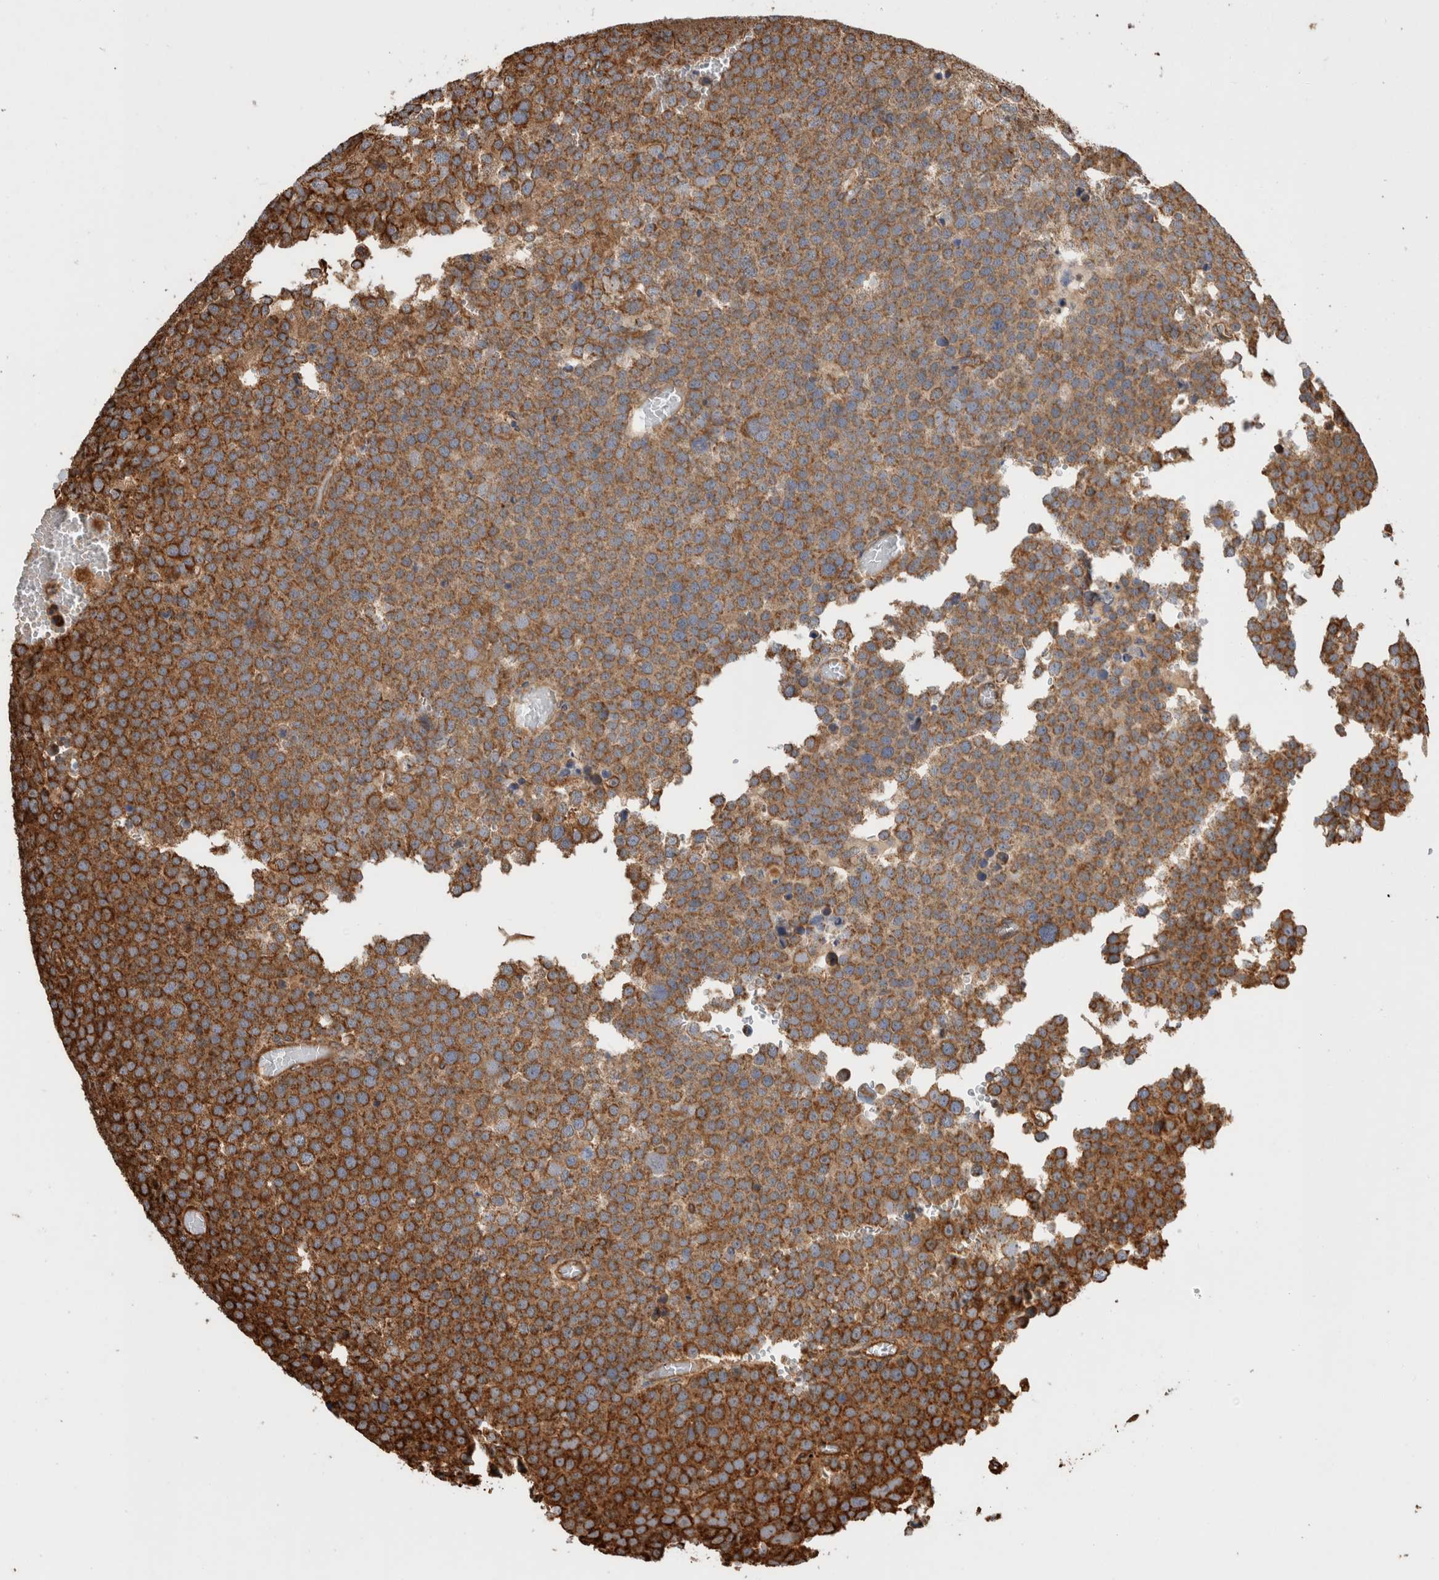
{"staining": {"intensity": "moderate", "quantity": ">75%", "location": "cytoplasmic/membranous"}, "tissue": "testis cancer", "cell_type": "Tumor cells", "image_type": "cancer", "snomed": [{"axis": "morphology", "description": "Seminoma, NOS"}, {"axis": "topography", "description": "Testis"}], "caption": "Seminoma (testis) stained with DAB IHC exhibits medium levels of moderate cytoplasmic/membranous expression in approximately >75% of tumor cells.", "gene": "ZNF397", "patient": {"sex": "male", "age": 71}}